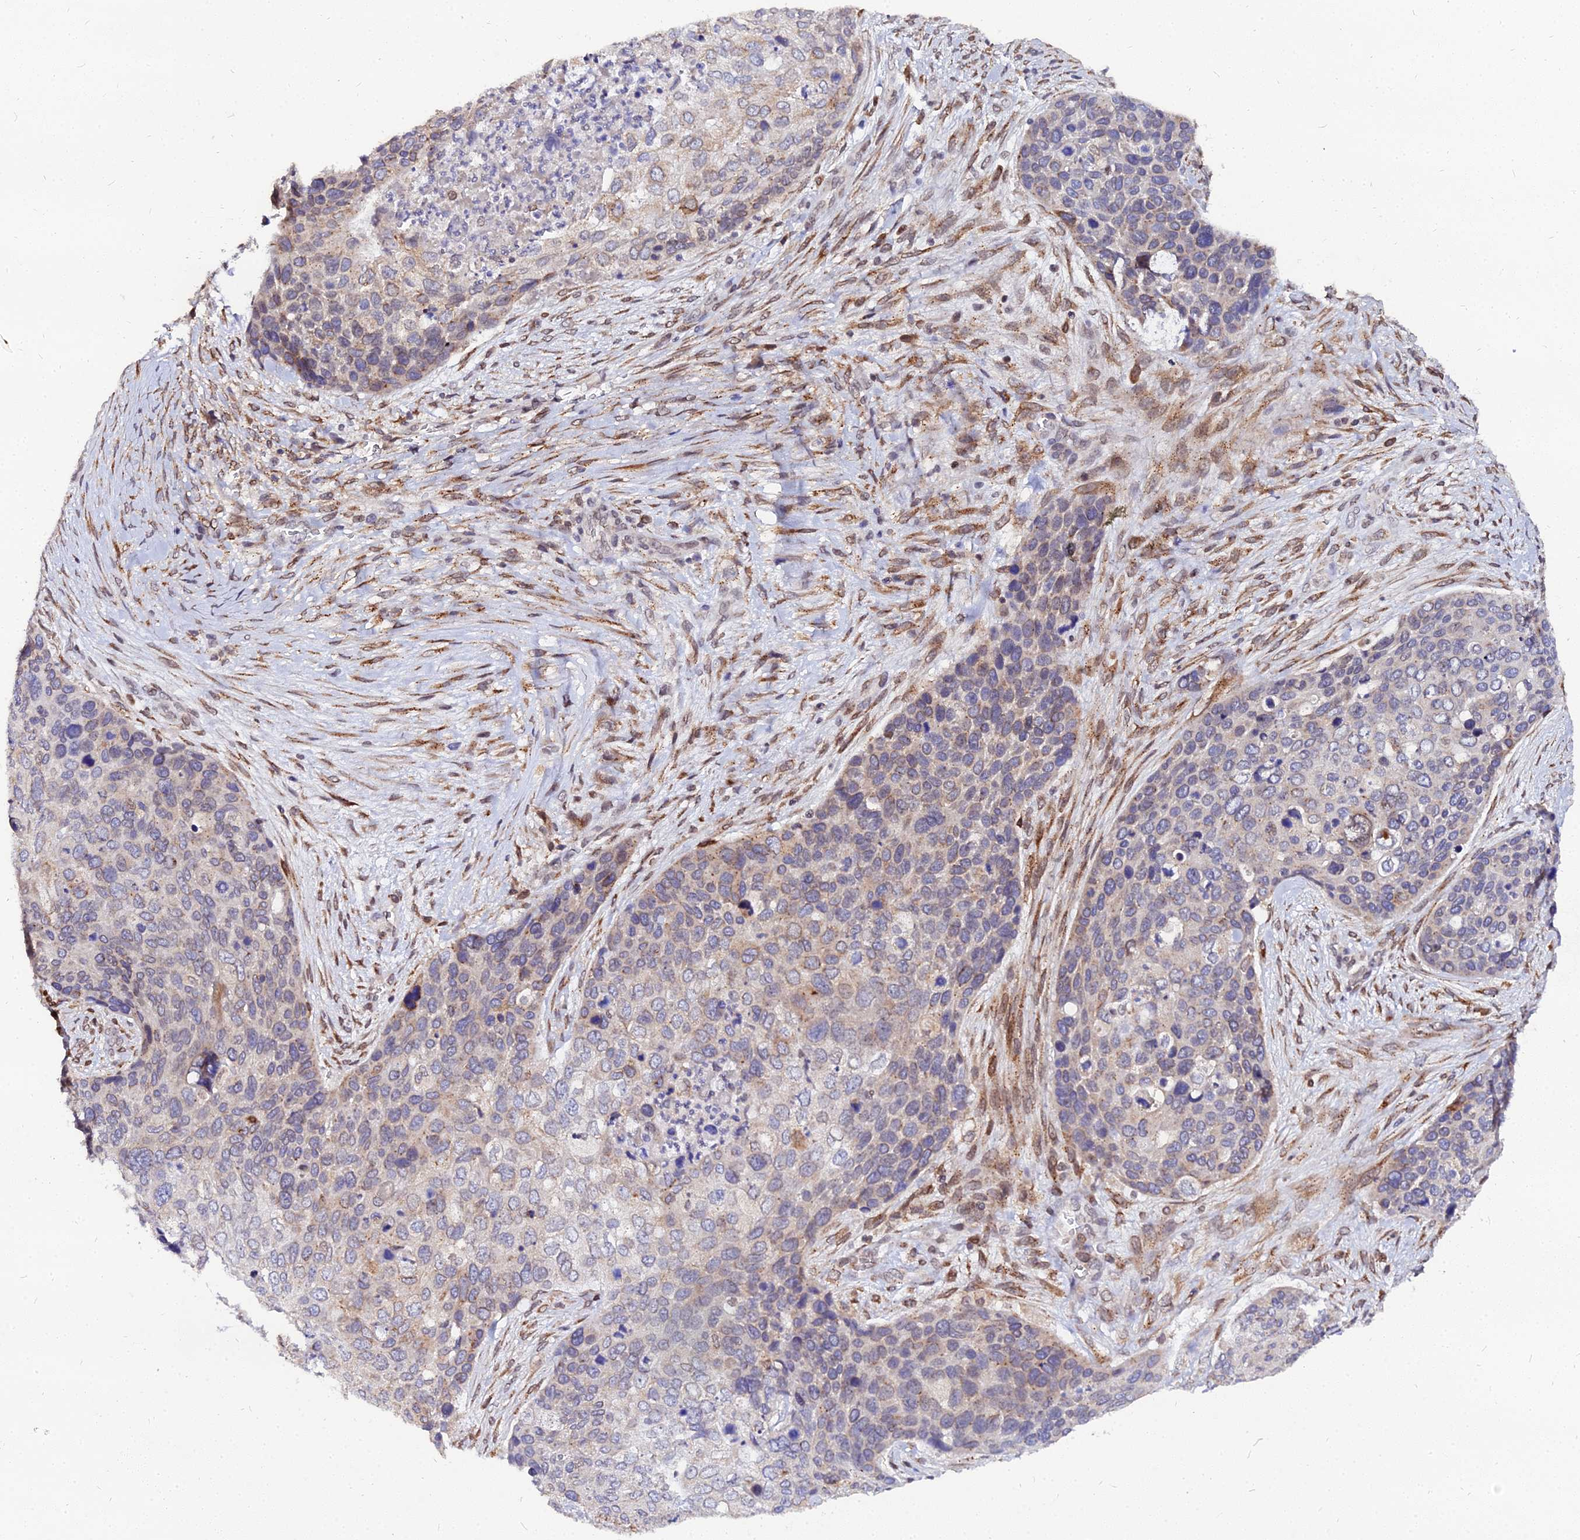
{"staining": {"intensity": "weak", "quantity": "<25%", "location": "cytoplasmic/membranous"}, "tissue": "skin cancer", "cell_type": "Tumor cells", "image_type": "cancer", "snomed": [{"axis": "morphology", "description": "Basal cell carcinoma"}, {"axis": "topography", "description": "Skin"}], "caption": "Skin cancer (basal cell carcinoma) was stained to show a protein in brown. There is no significant expression in tumor cells.", "gene": "RNF121", "patient": {"sex": "female", "age": 74}}